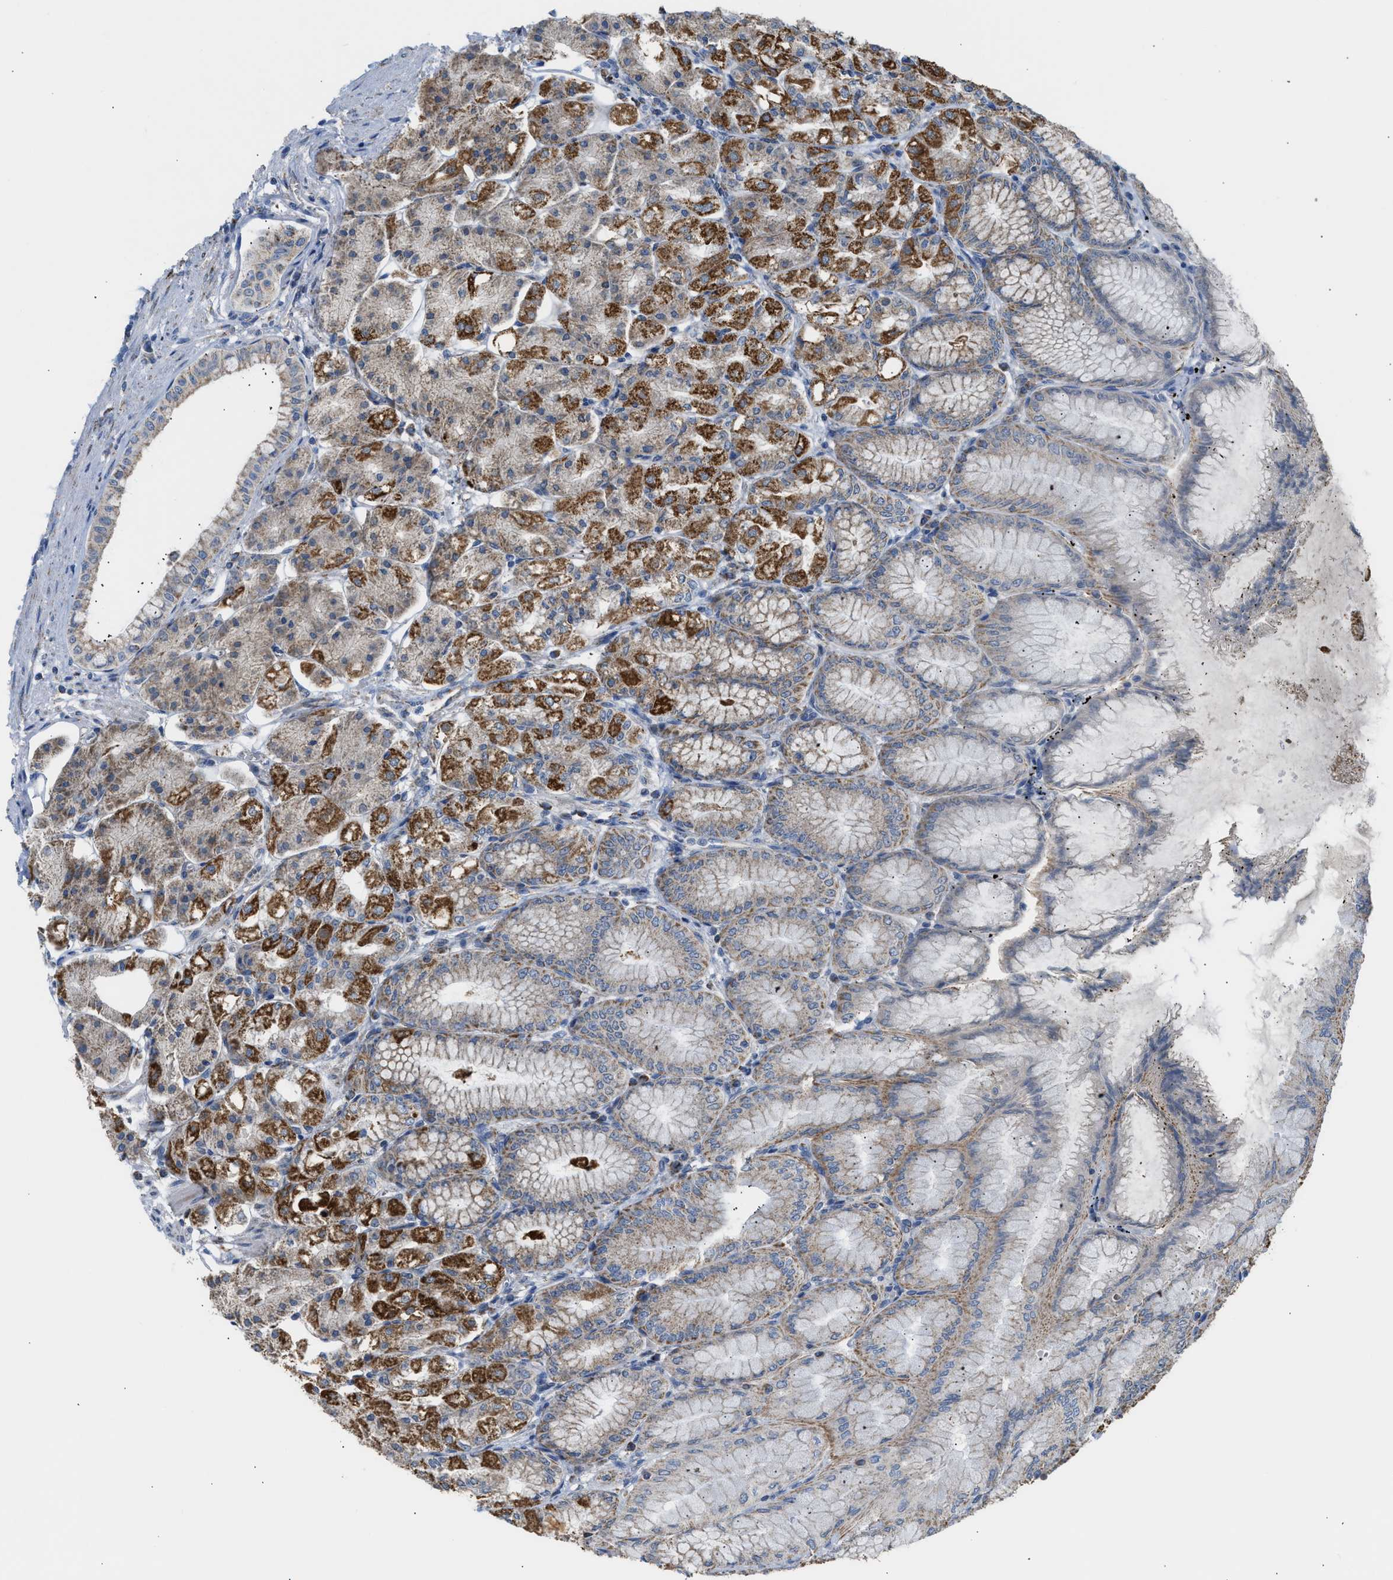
{"staining": {"intensity": "strong", "quantity": "<25%", "location": "cytoplasmic/membranous"}, "tissue": "stomach", "cell_type": "Glandular cells", "image_type": "normal", "snomed": [{"axis": "morphology", "description": "Normal tissue, NOS"}, {"axis": "topography", "description": "Stomach, lower"}], "caption": "Strong cytoplasmic/membranous protein positivity is seen in approximately <25% of glandular cells in stomach. (Brightfield microscopy of DAB IHC at high magnification).", "gene": "GOT2", "patient": {"sex": "male", "age": 71}}